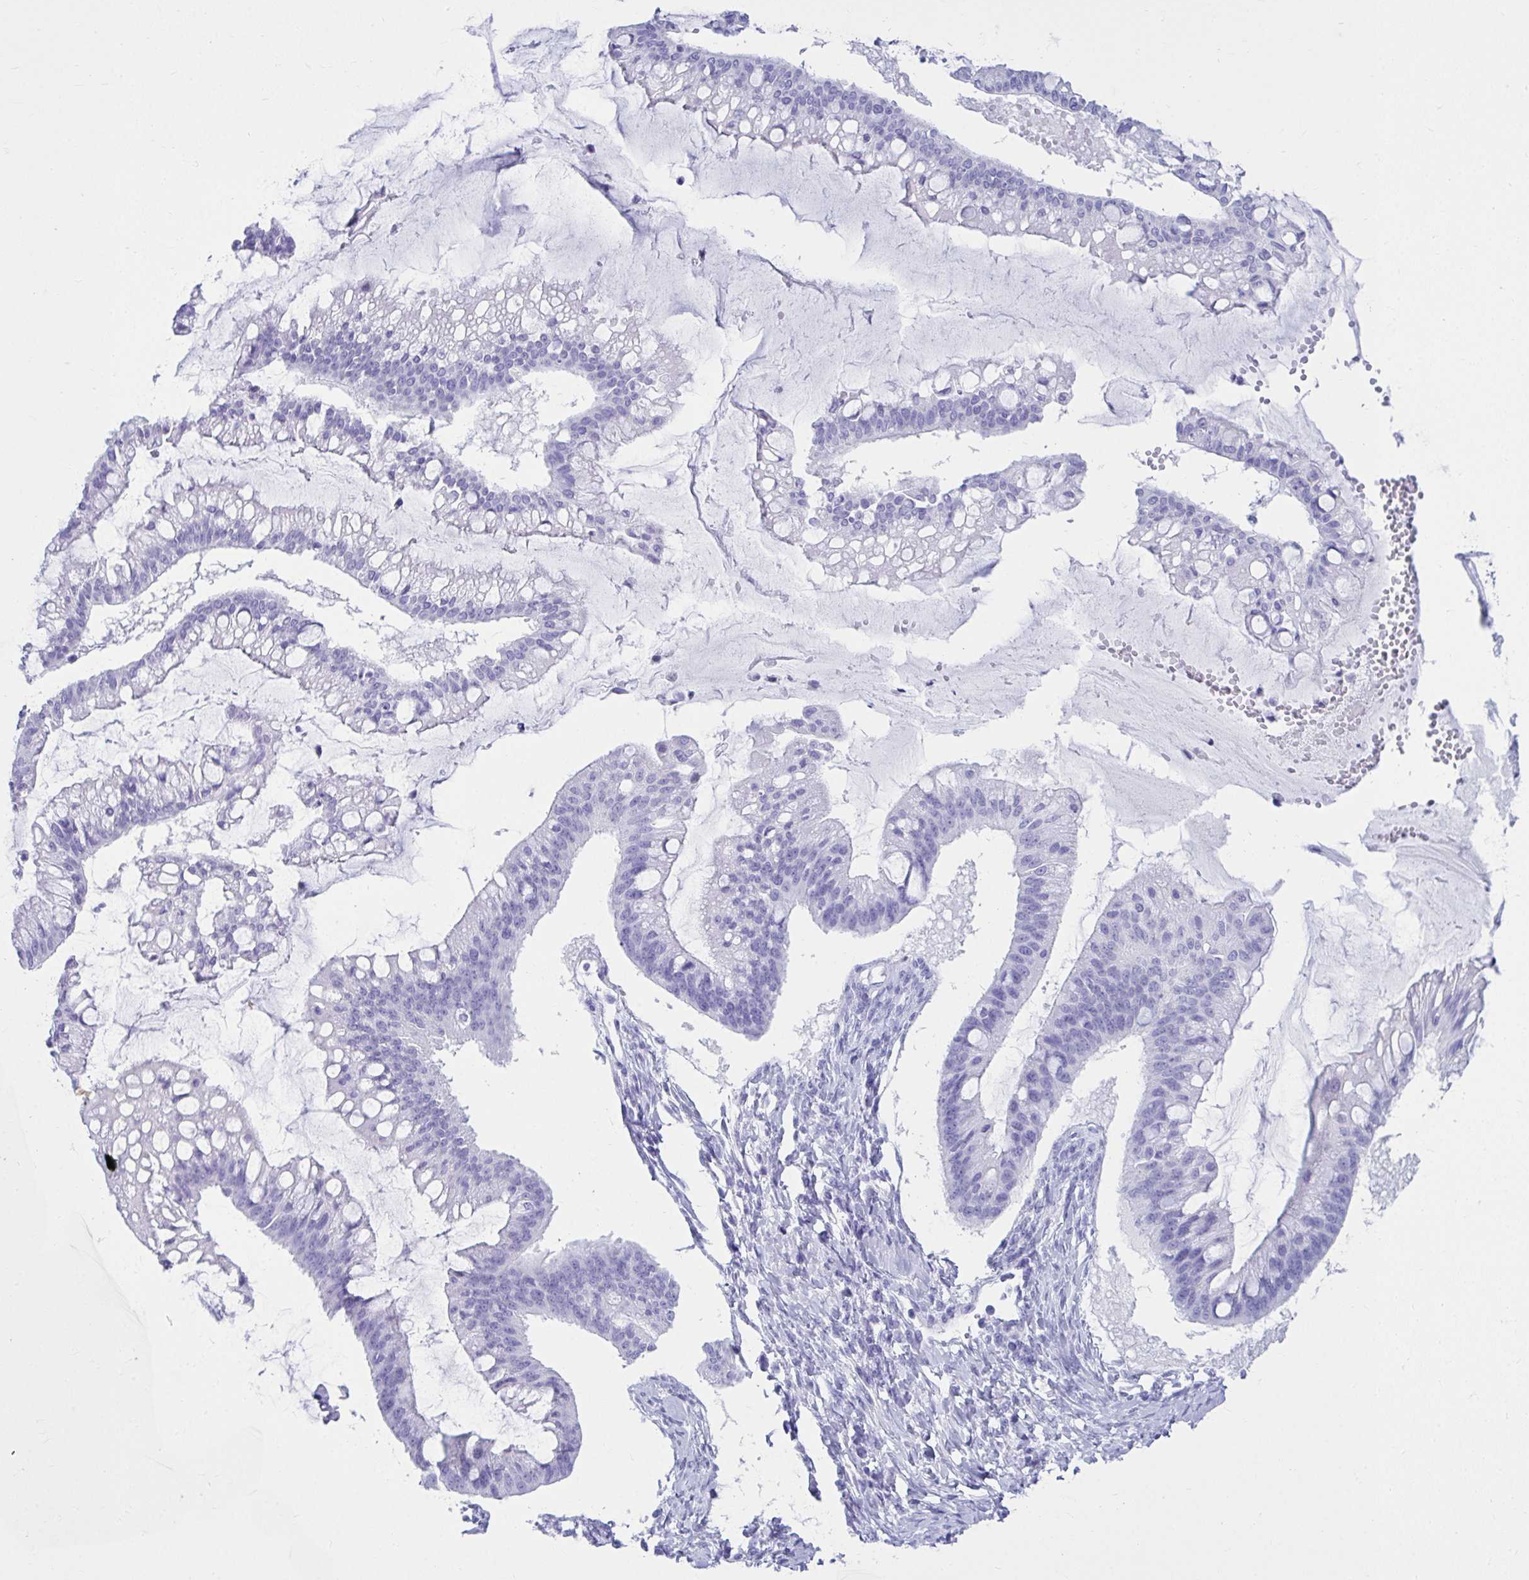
{"staining": {"intensity": "negative", "quantity": "none", "location": "none"}, "tissue": "ovarian cancer", "cell_type": "Tumor cells", "image_type": "cancer", "snomed": [{"axis": "morphology", "description": "Cystadenocarcinoma, mucinous, NOS"}, {"axis": "topography", "description": "Ovary"}], "caption": "A micrograph of human mucinous cystadenocarcinoma (ovarian) is negative for staining in tumor cells.", "gene": "ATP4B", "patient": {"sex": "female", "age": 73}}